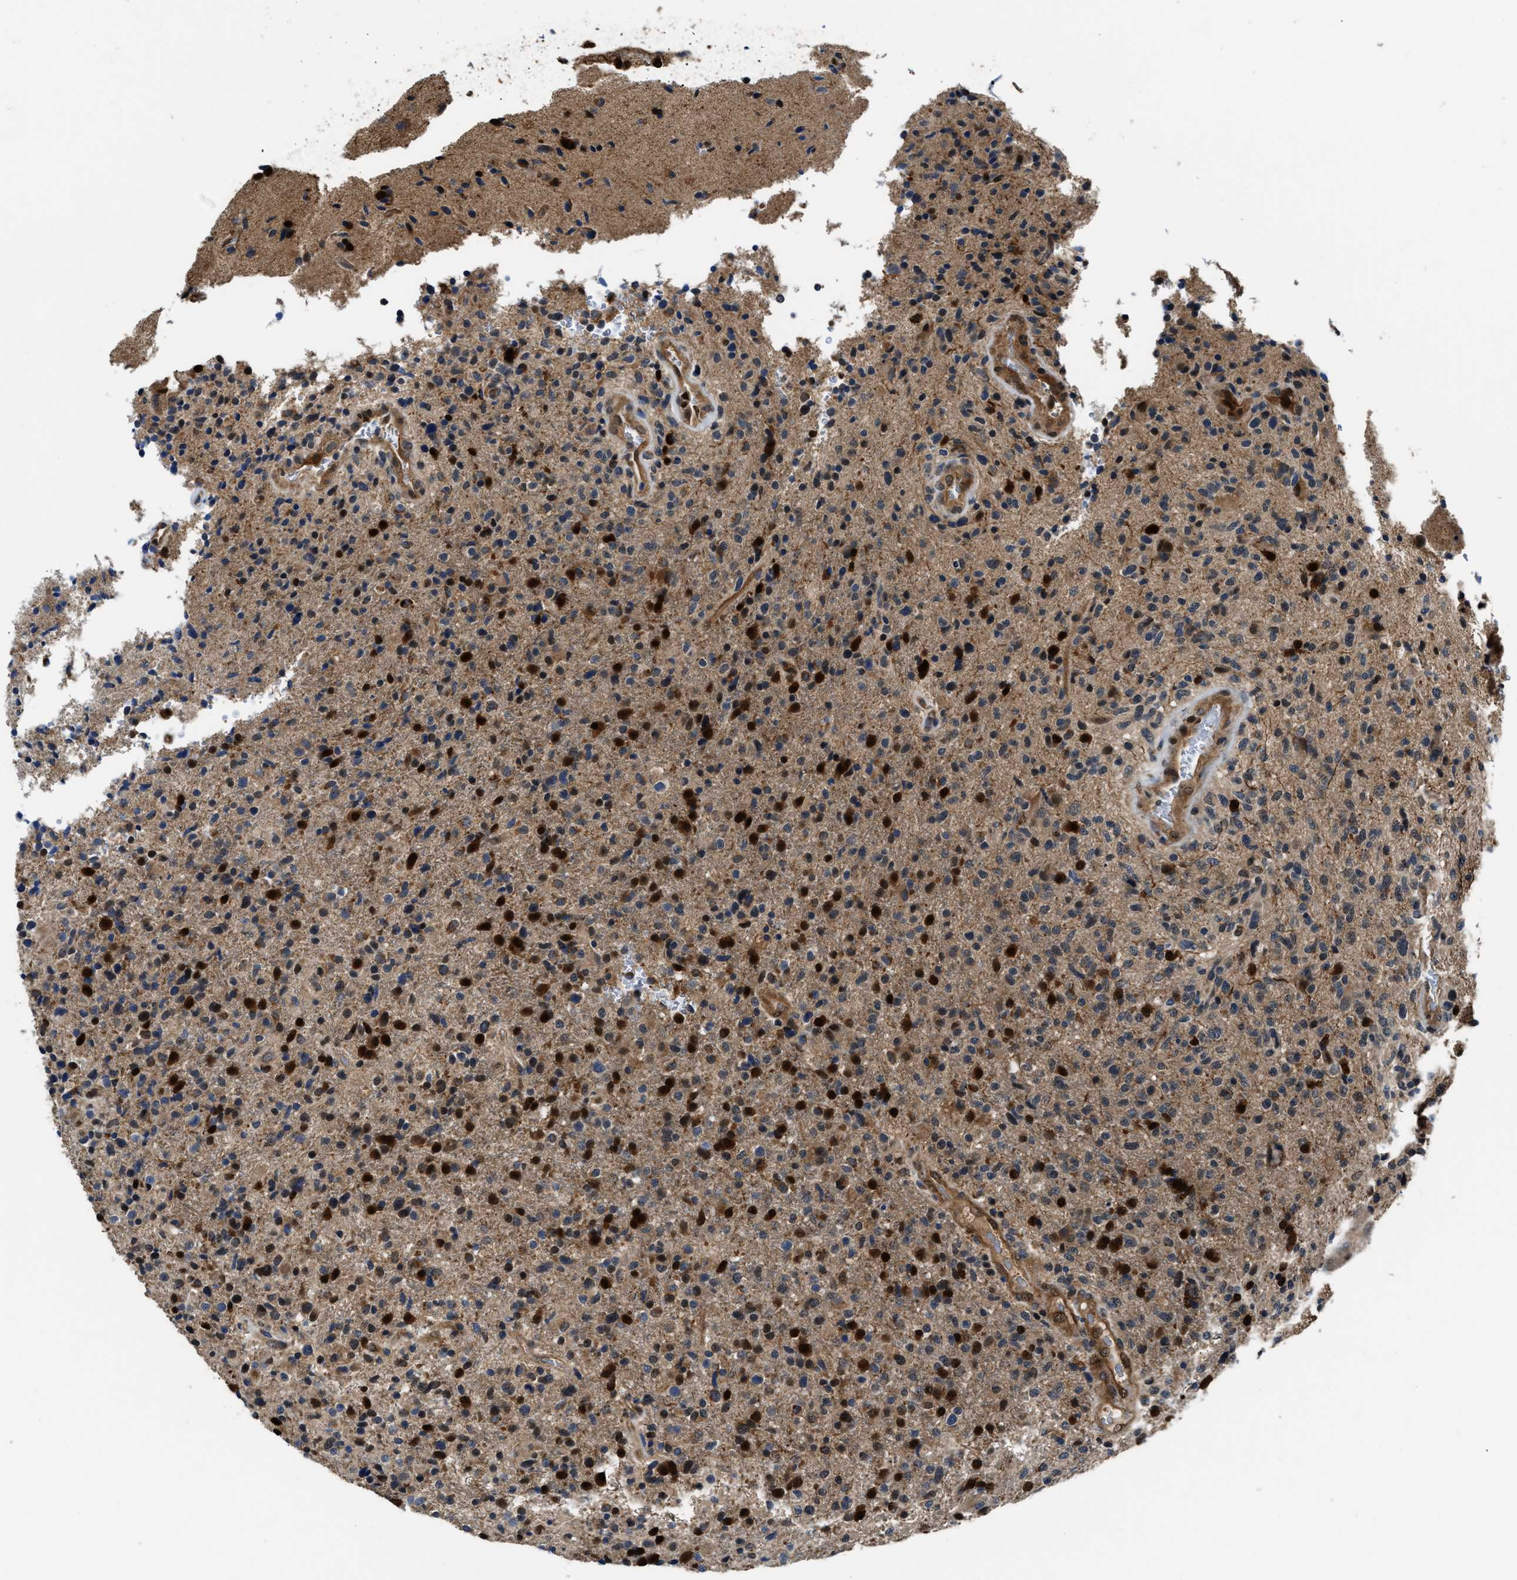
{"staining": {"intensity": "moderate", "quantity": ">75%", "location": "cytoplasmic/membranous"}, "tissue": "glioma", "cell_type": "Tumor cells", "image_type": "cancer", "snomed": [{"axis": "morphology", "description": "Glioma, malignant, High grade"}, {"axis": "topography", "description": "Brain"}], "caption": "Protein analysis of high-grade glioma (malignant) tissue shows moderate cytoplasmic/membranous staining in about >75% of tumor cells.", "gene": "PPA1", "patient": {"sex": "male", "age": 72}}